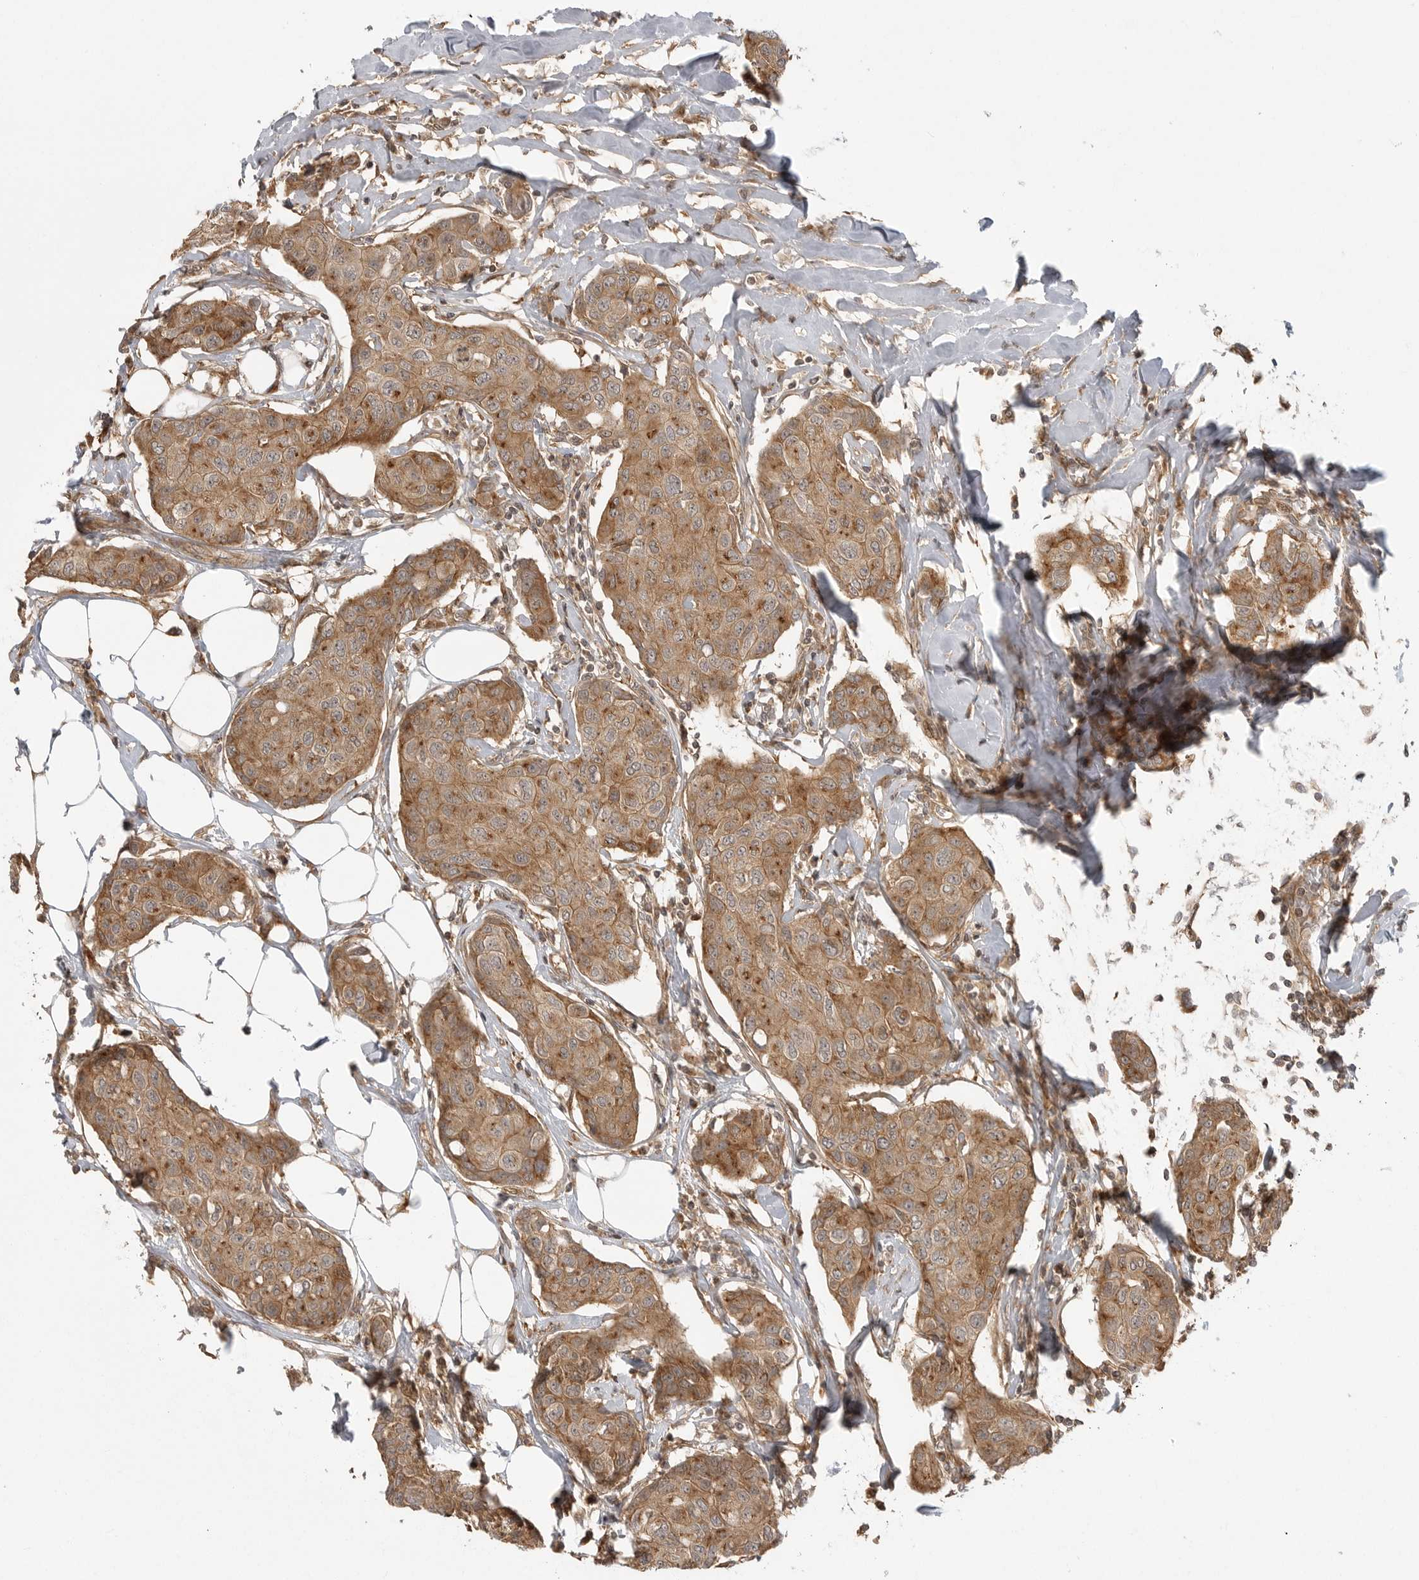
{"staining": {"intensity": "moderate", "quantity": ">75%", "location": "cytoplasmic/membranous"}, "tissue": "breast cancer", "cell_type": "Tumor cells", "image_type": "cancer", "snomed": [{"axis": "morphology", "description": "Duct carcinoma"}, {"axis": "topography", "description": "Breast"}], "caption": "A photomicrograph of human breast intraductal carcinoma stained for a protein displays moderate cytoplasmic/membranous brown staining in tumor cells. (DAB (3,3'-diaminobenzidine) IHC, brown staining for protein, blue staining for nuclei).", "gene": "FAT3", "patient": {"sex": "female", "age": 80}}